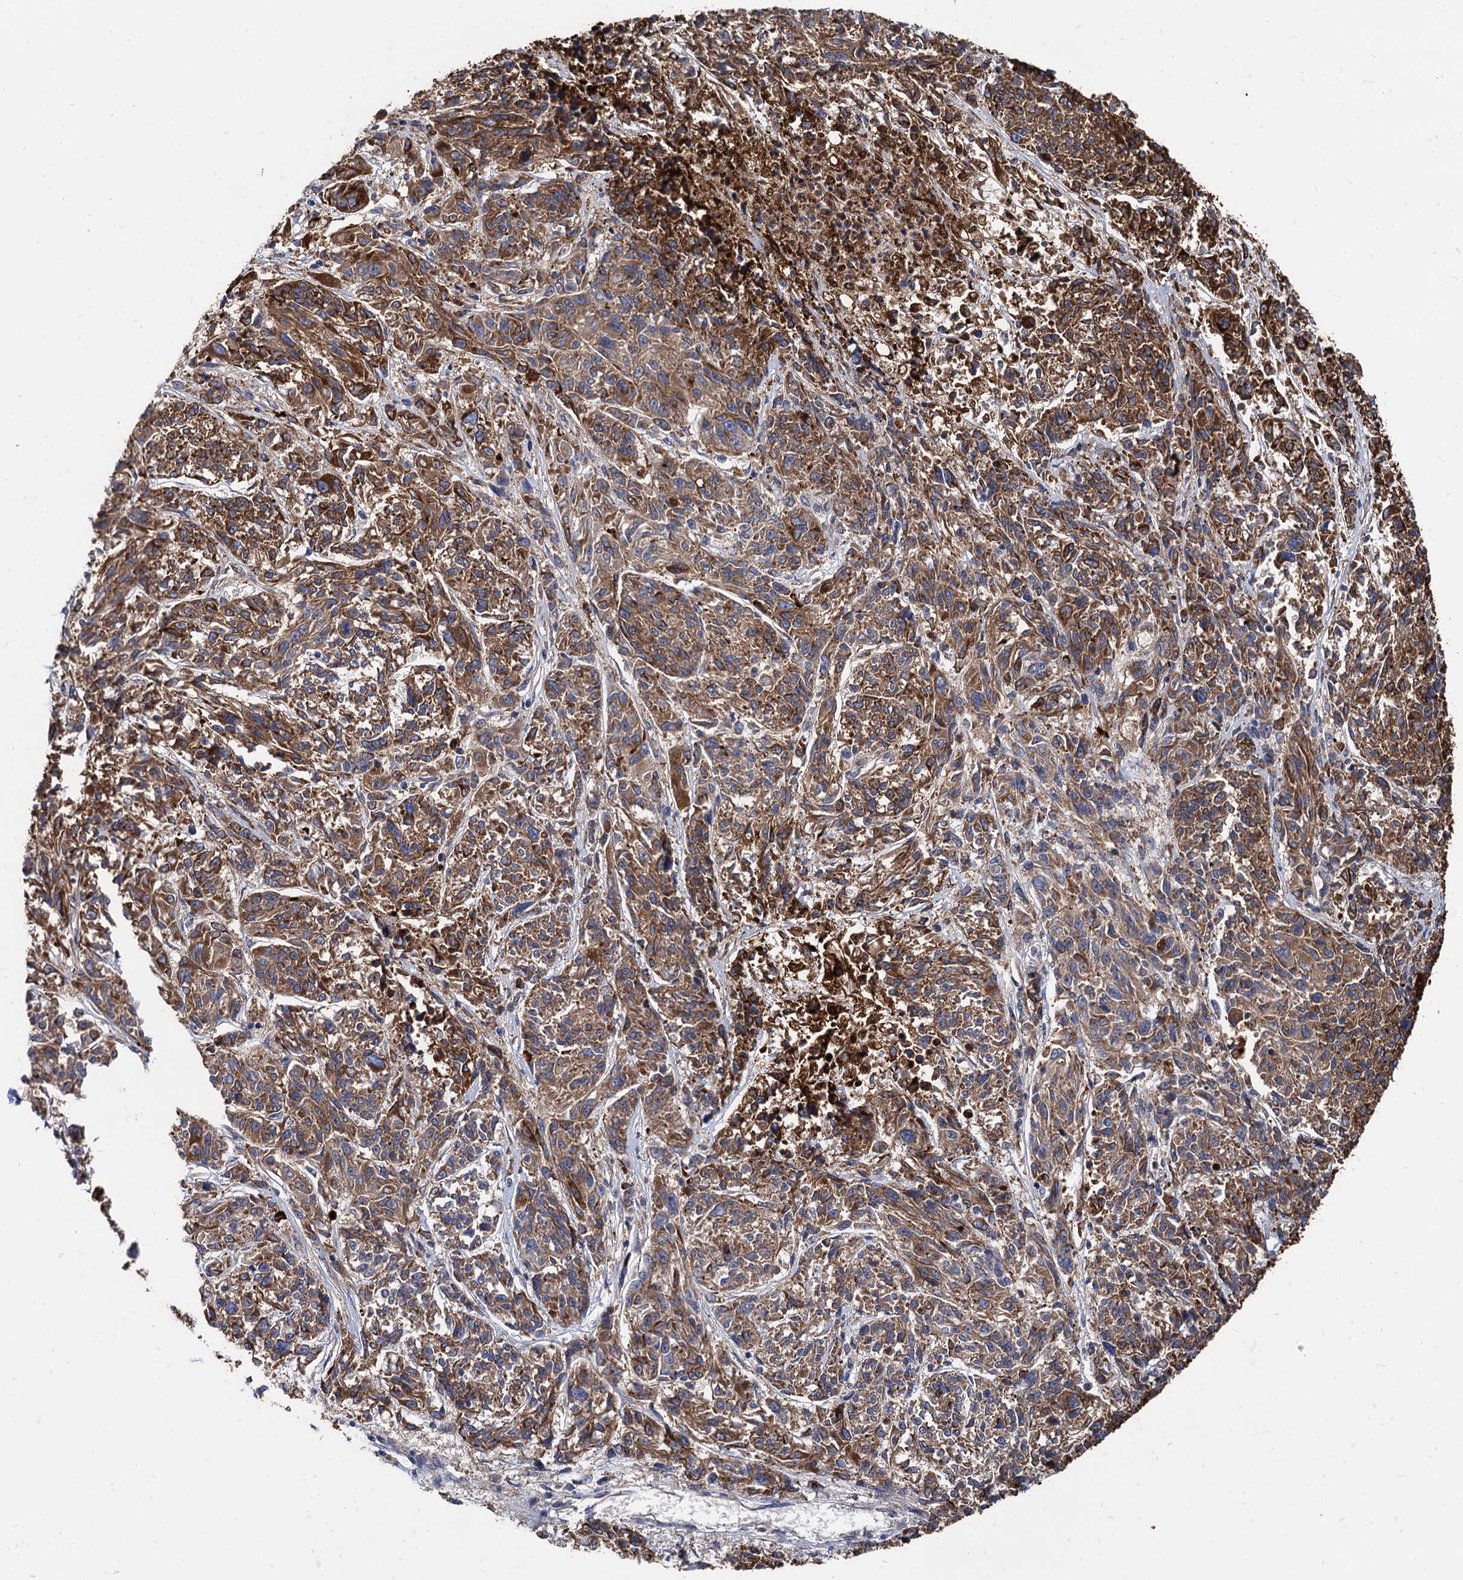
{"staining": {"intensity": "moderate", "quantity": ">75%", "location": "cytoplasmic/membranous"}, "tissue": "melanoma", "cell_type": "Tumor cells", "image_type": "cancer", "snomed": [{"axis": "morphology", "description": "Malignant melanoma, NOS"}, {"axis": "topography", "description": "Skin"}], "caption": "Moderate cytoplasmic/membranous expression for a protein is appreciated in about >75% of tumor cells of melanoma using IHC.", "gene": "APOD", "patient": {"sex": "male", "age": 53}}